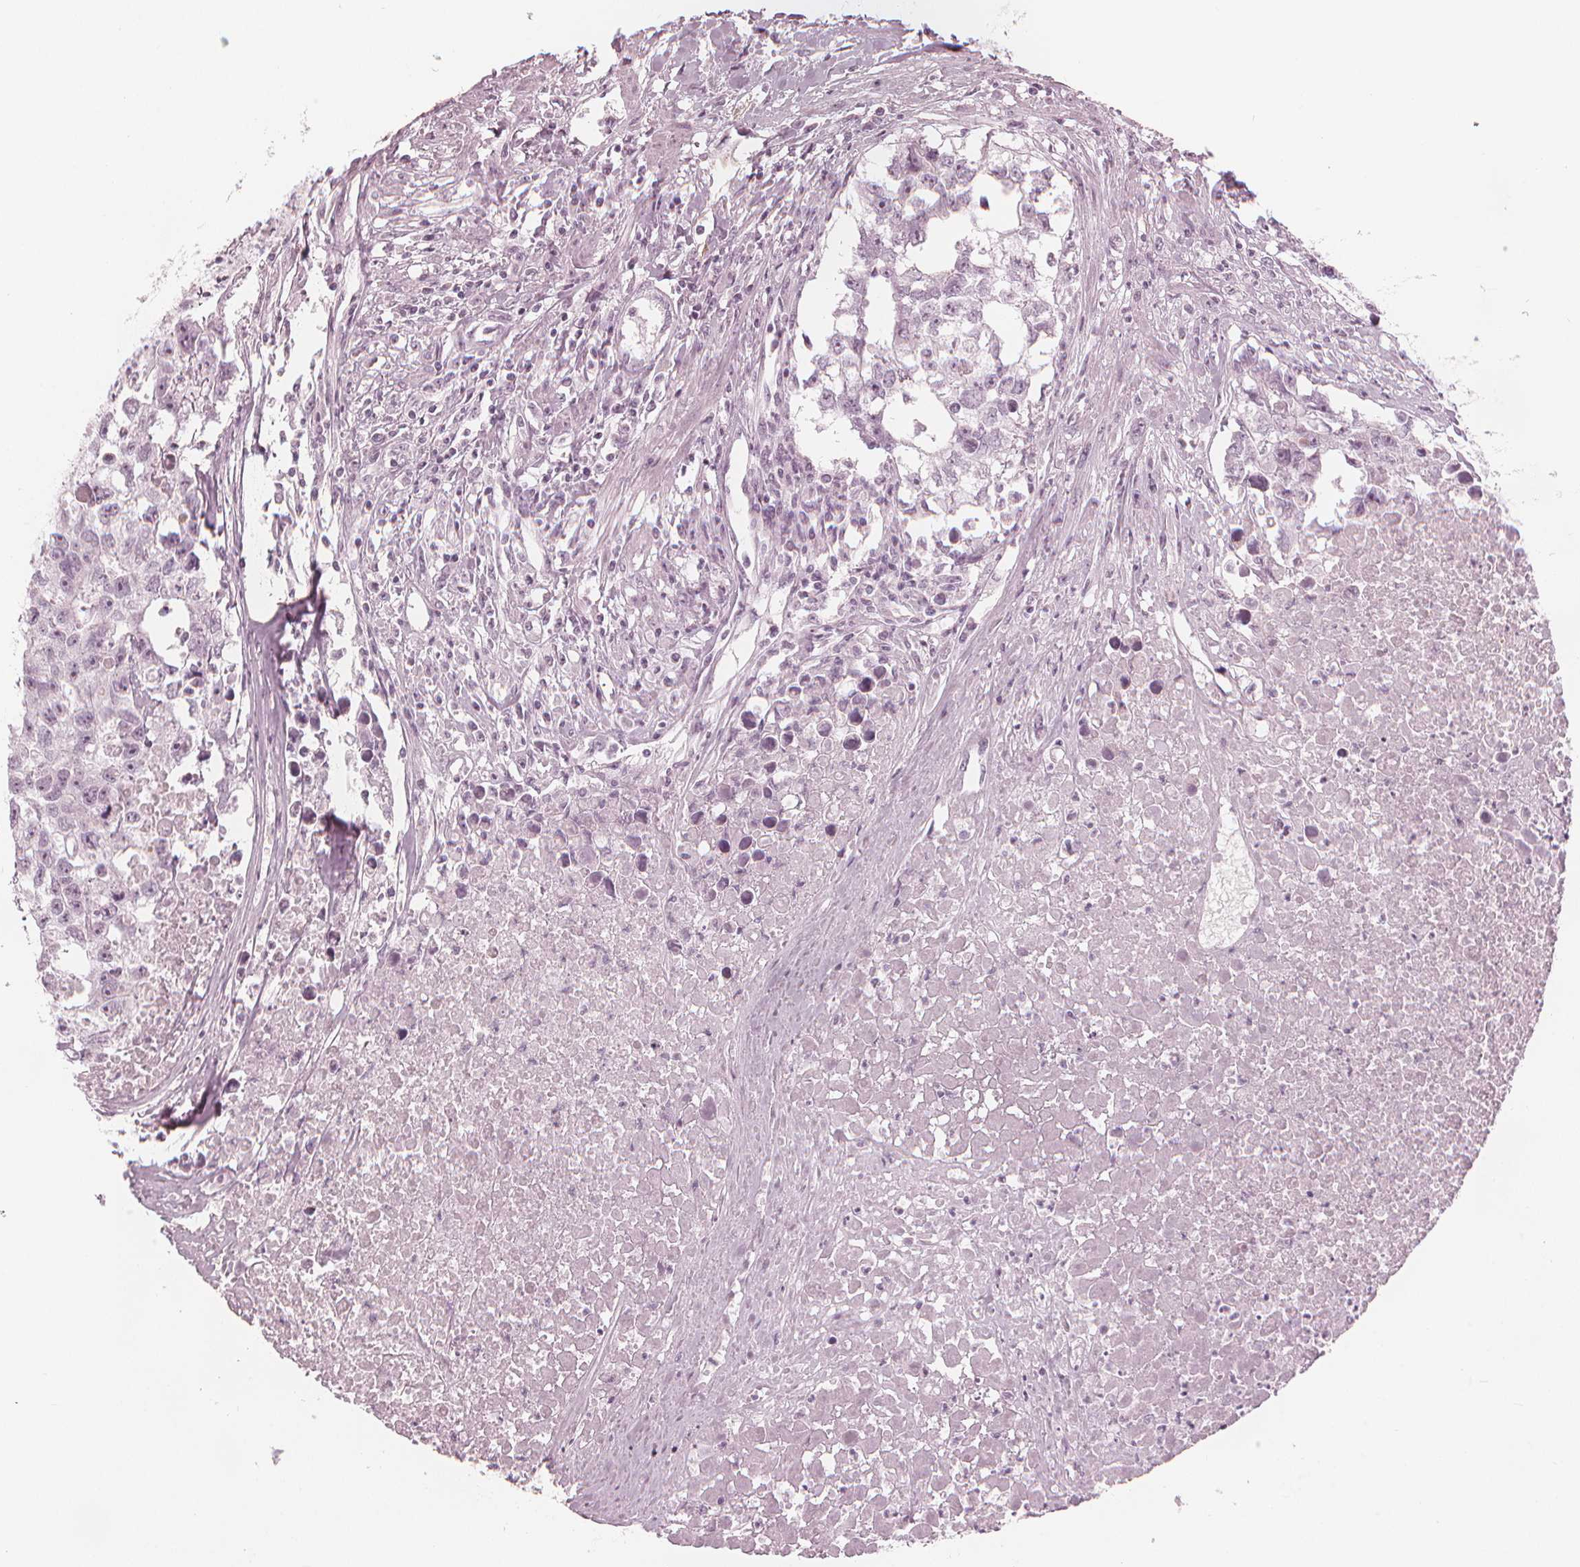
{"staining": {"intensity": "negative", "quantity": "none", "location": "none"}, "tissue": "testis cancer", "cell_type": "Tumor cells", "image_type": "cancer", "snomed": [{"axis": "morphology", "description": "Carcinoma, Embryonal, NOS"}, {"axis": "morphology", "description": "Teratoma, malignant, NOS"}, {"axis": "topography", "description": "Testis"}], "caption": "Testis cancer was stained to show a protein in brown. There is no significant staining in tumor cells.", "gene": "PAEP", "patient": {"sex": "male", "age": 44}}